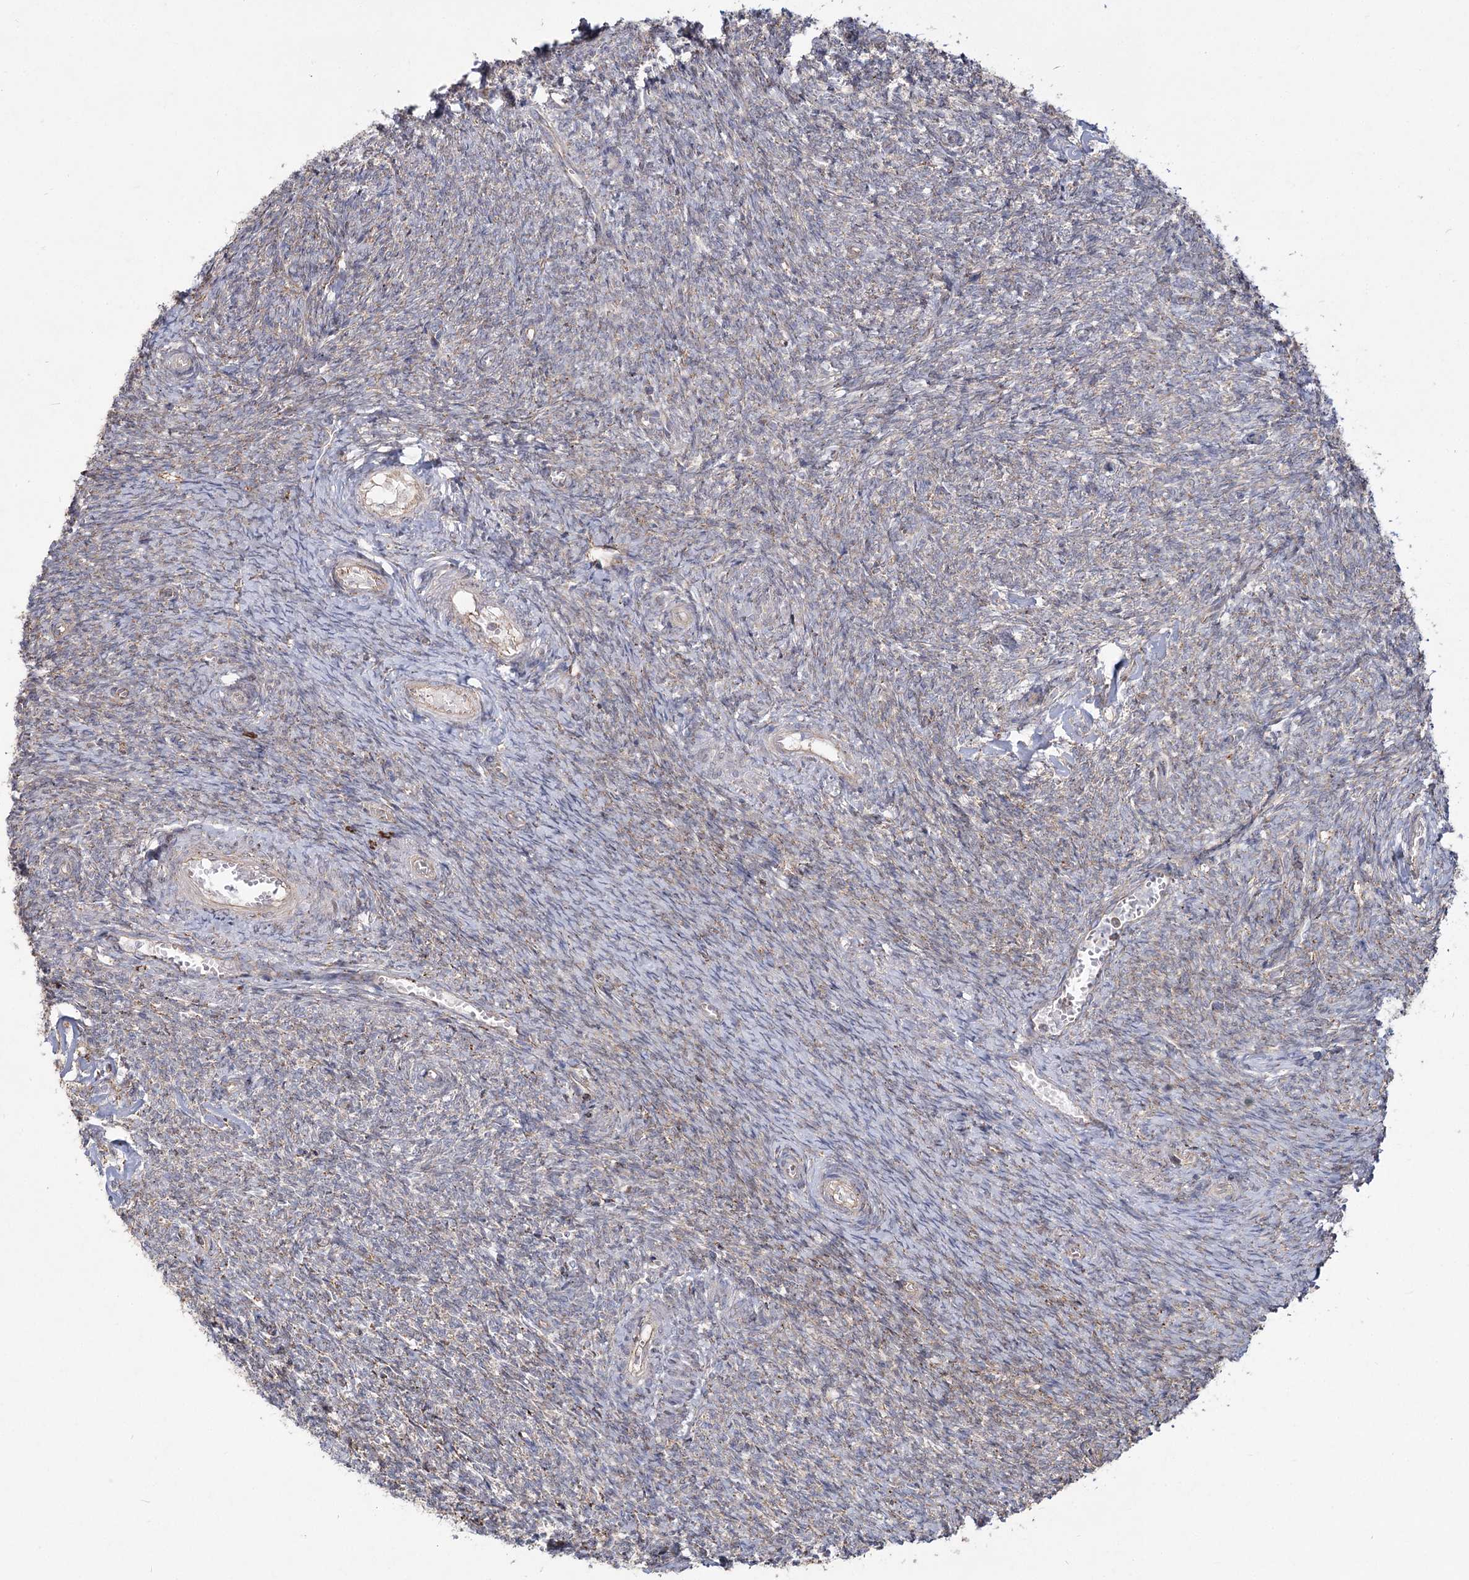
{"staining": {"intensity": "negative", "quantity": "none", "location": "none"}, "tissue": "ovary", "cell_type": "Follicle cells", "image_type": "normal", "snomed": [{"axis": "morphology", "description": "Normal tissue, NOS"}, {"axis": "topography", "description": "Ovary"}], "caption": "Ovary was stained to show a protein in brown. There is no significant positivity in follicle cells. (Brightfield microscopy of DAB IHC at high magnification).", "gene": "NHLRC2", "patient": {"sex": "female", "age": 44}}